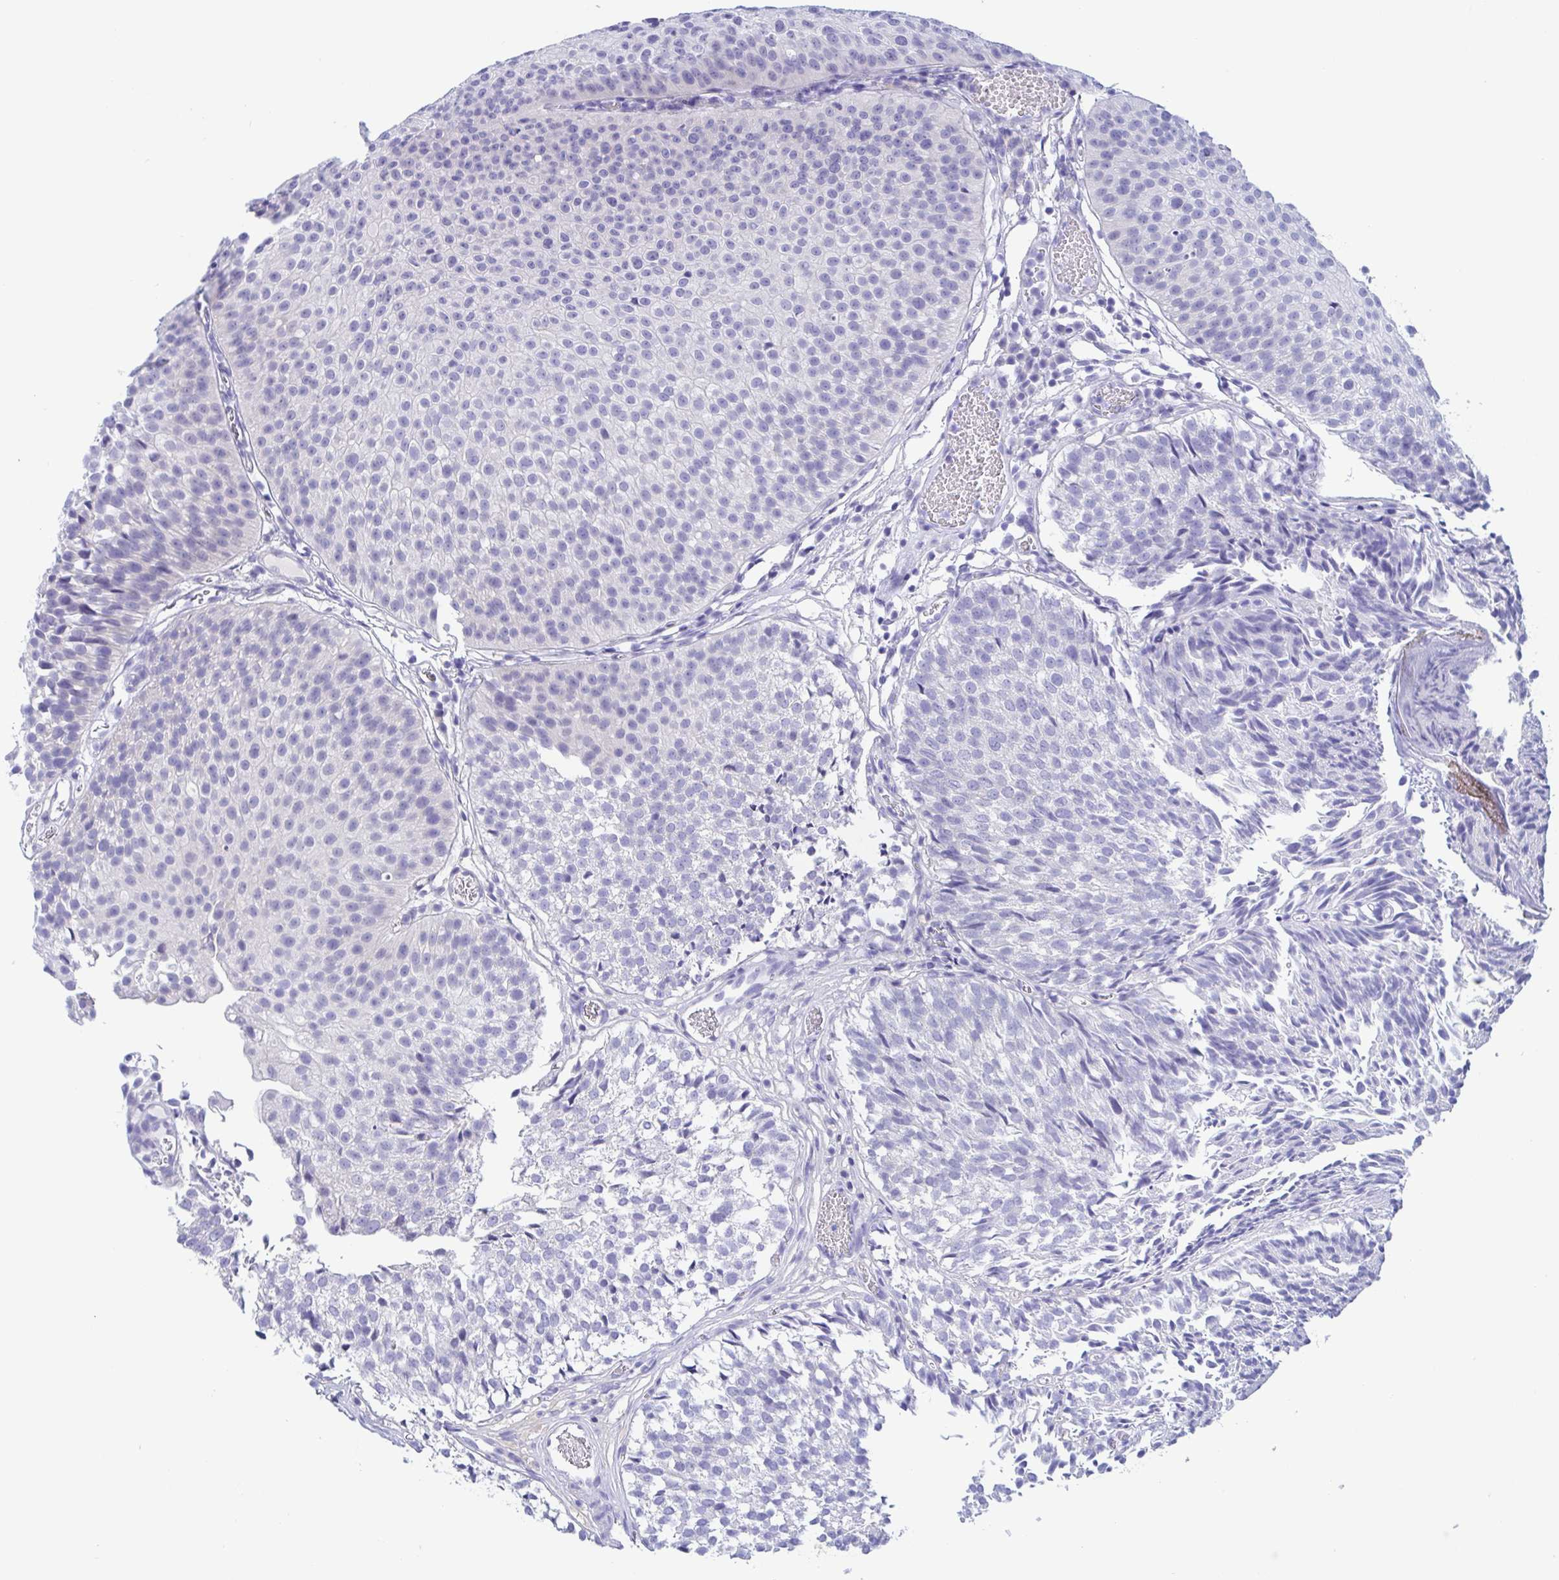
{"staining": {"intensity": "negative", "quantity": "none", "location": "none"}, "tissue": "urothelial cancer", "cell_type": "Tumor cells", "image_type": "cancer", "snomed": [{"axis": "morphology", "description": "Urothelial carcinoma, Low grade"}, {"axis": "topography", "description": "Urinary bladder"}], "caption": "Immunohistochemical staining of human urothelial cancer demonstrates no significant staining in tumor cells.", "gene": "TREH", "patient": {"sex": "male", "age": 80}}